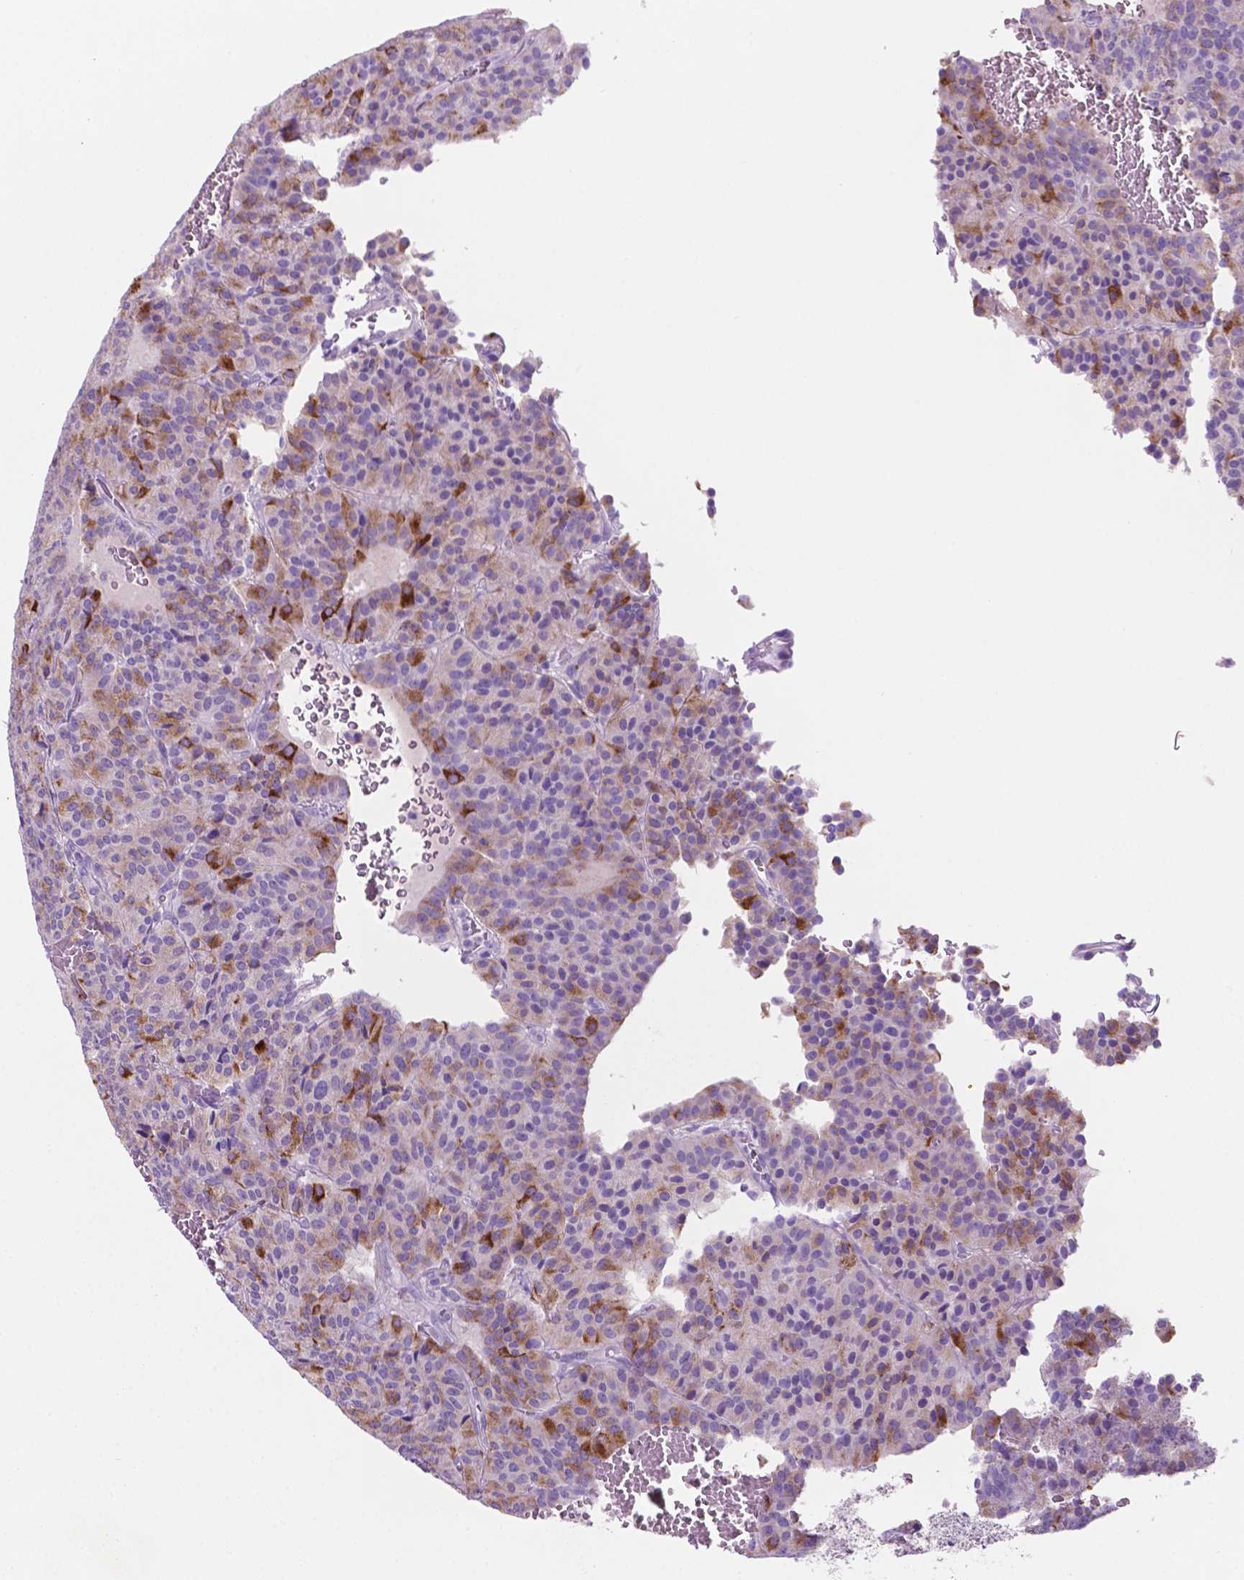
{"staining": {"intensity": "strong", "quantity": "<25%", "location": "cytoplasmic/membranous"}, "tissue": "carcinoid", "cell_type": "Tumor cells", "image_type": "cancer", "snomed": [{"axis": "morphology", "description": "Carcinoid, malignant, NOS"}, {"axis": "topography", "description": "Lung"}], "caption": "Malignant carcinoid stained with DAB immunohistochemistry (IHC) reveals medium levels of strong cytoplasmic/membranous staining in about <25% of tumor cells.", "gene": "POU4F1", "patient": {"sex": "male", "age": 70}}